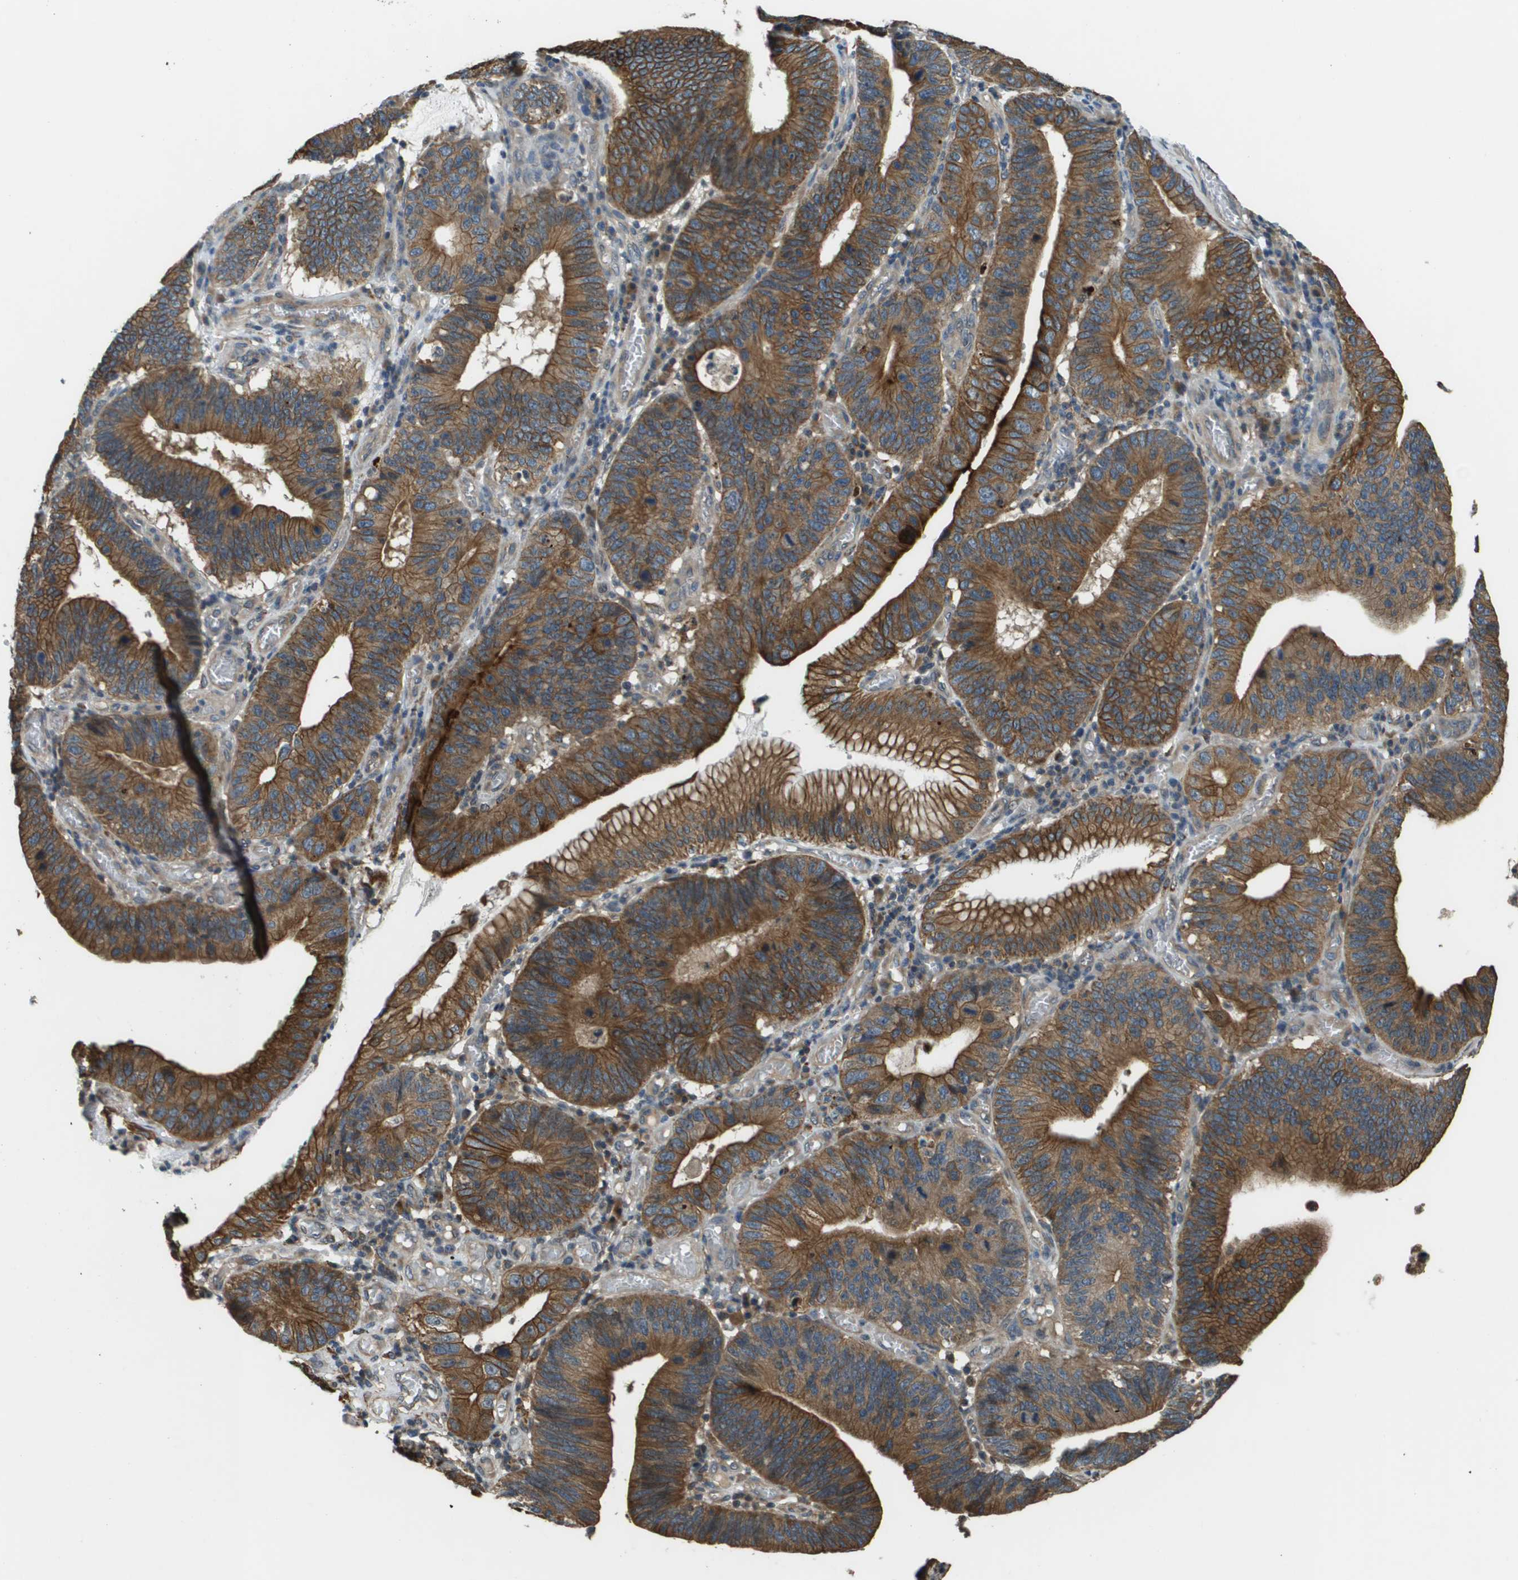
{"staining": {"intensity": "strong", "quantity": ">75%", "location": "cytoplasmic/membranous"}, "tissue": "stomach cancer", "cell_type": "Tumor cells", "image_type": "cancer", "snomed": [{"axis": "morphology", "description": "Adenocarcinoma, NOS"}, {"axis": "topography", "description": "Stomach"}, {"axis": "topography", "description": "Gastric cardia"}], "caption": "This is an image of immunohistochemistry (IHC) staining of stomach cancer, which shows strong staining in the cytoplasmic/membranous of tumor cells.", "gene": "CDKN2C", "patient": {"sex": "male", "age": 59}}